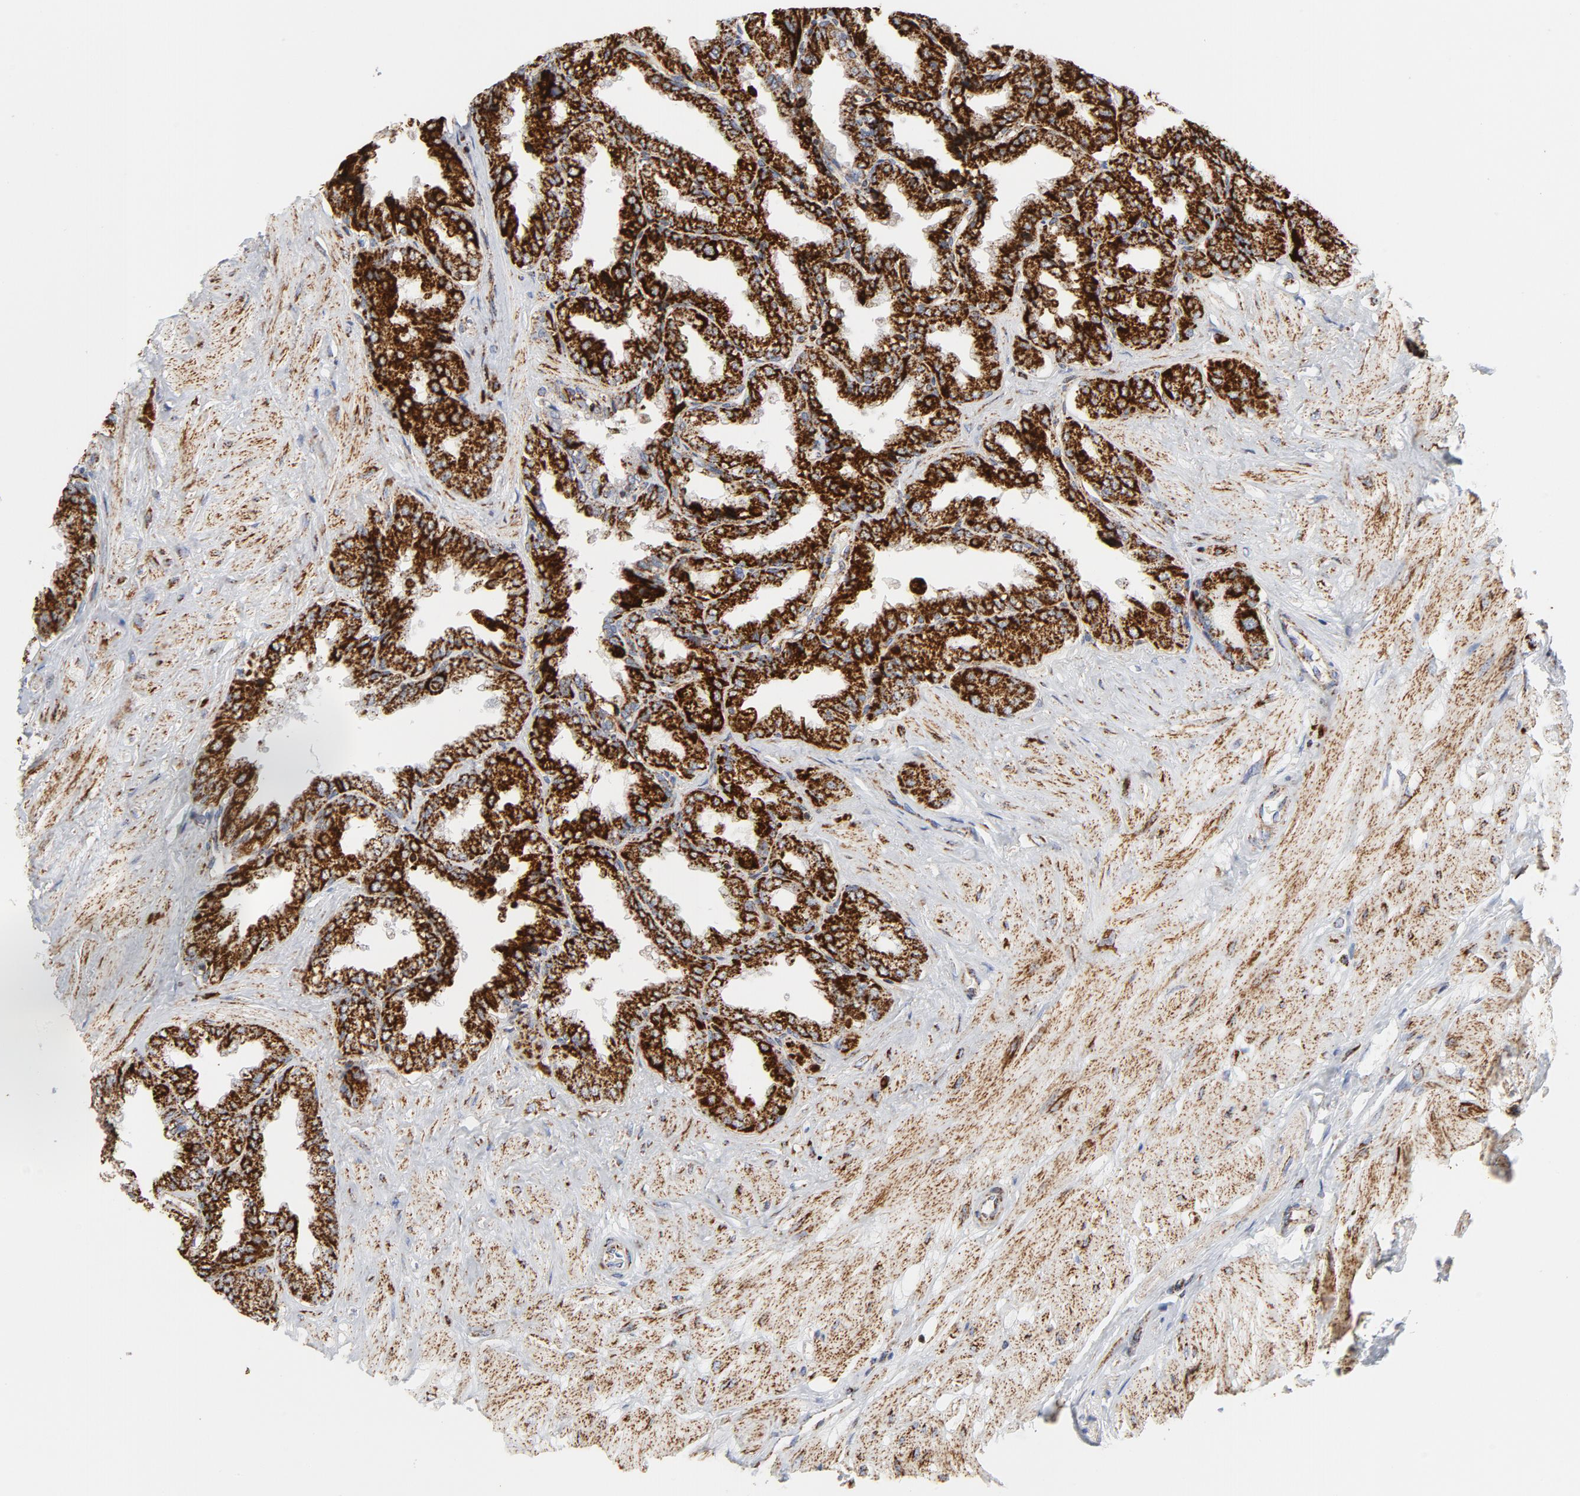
{"staining": {"intensity": "strong", "quantity": ">75%", "location": "cytoplasmic/membranous"}, "tissue": "seminal vesicle", "cell_type": "Glandular cells", "image_type": "normal", "snomed": [{"axis": "morphology", "description": "Normal tissue, NOS"}, {"axis": "topography", "description": "Seminal veicle"}], "caption": "A brown stain shows strong cytoplasmic/membranous expression of a protein in glandular cells of normal seminal vesicle. (brown staining indicates protein expression, while blue staining denotes nuclei).", "gene": "CYCS", "patient": {"sex": "male", "age": 46}}